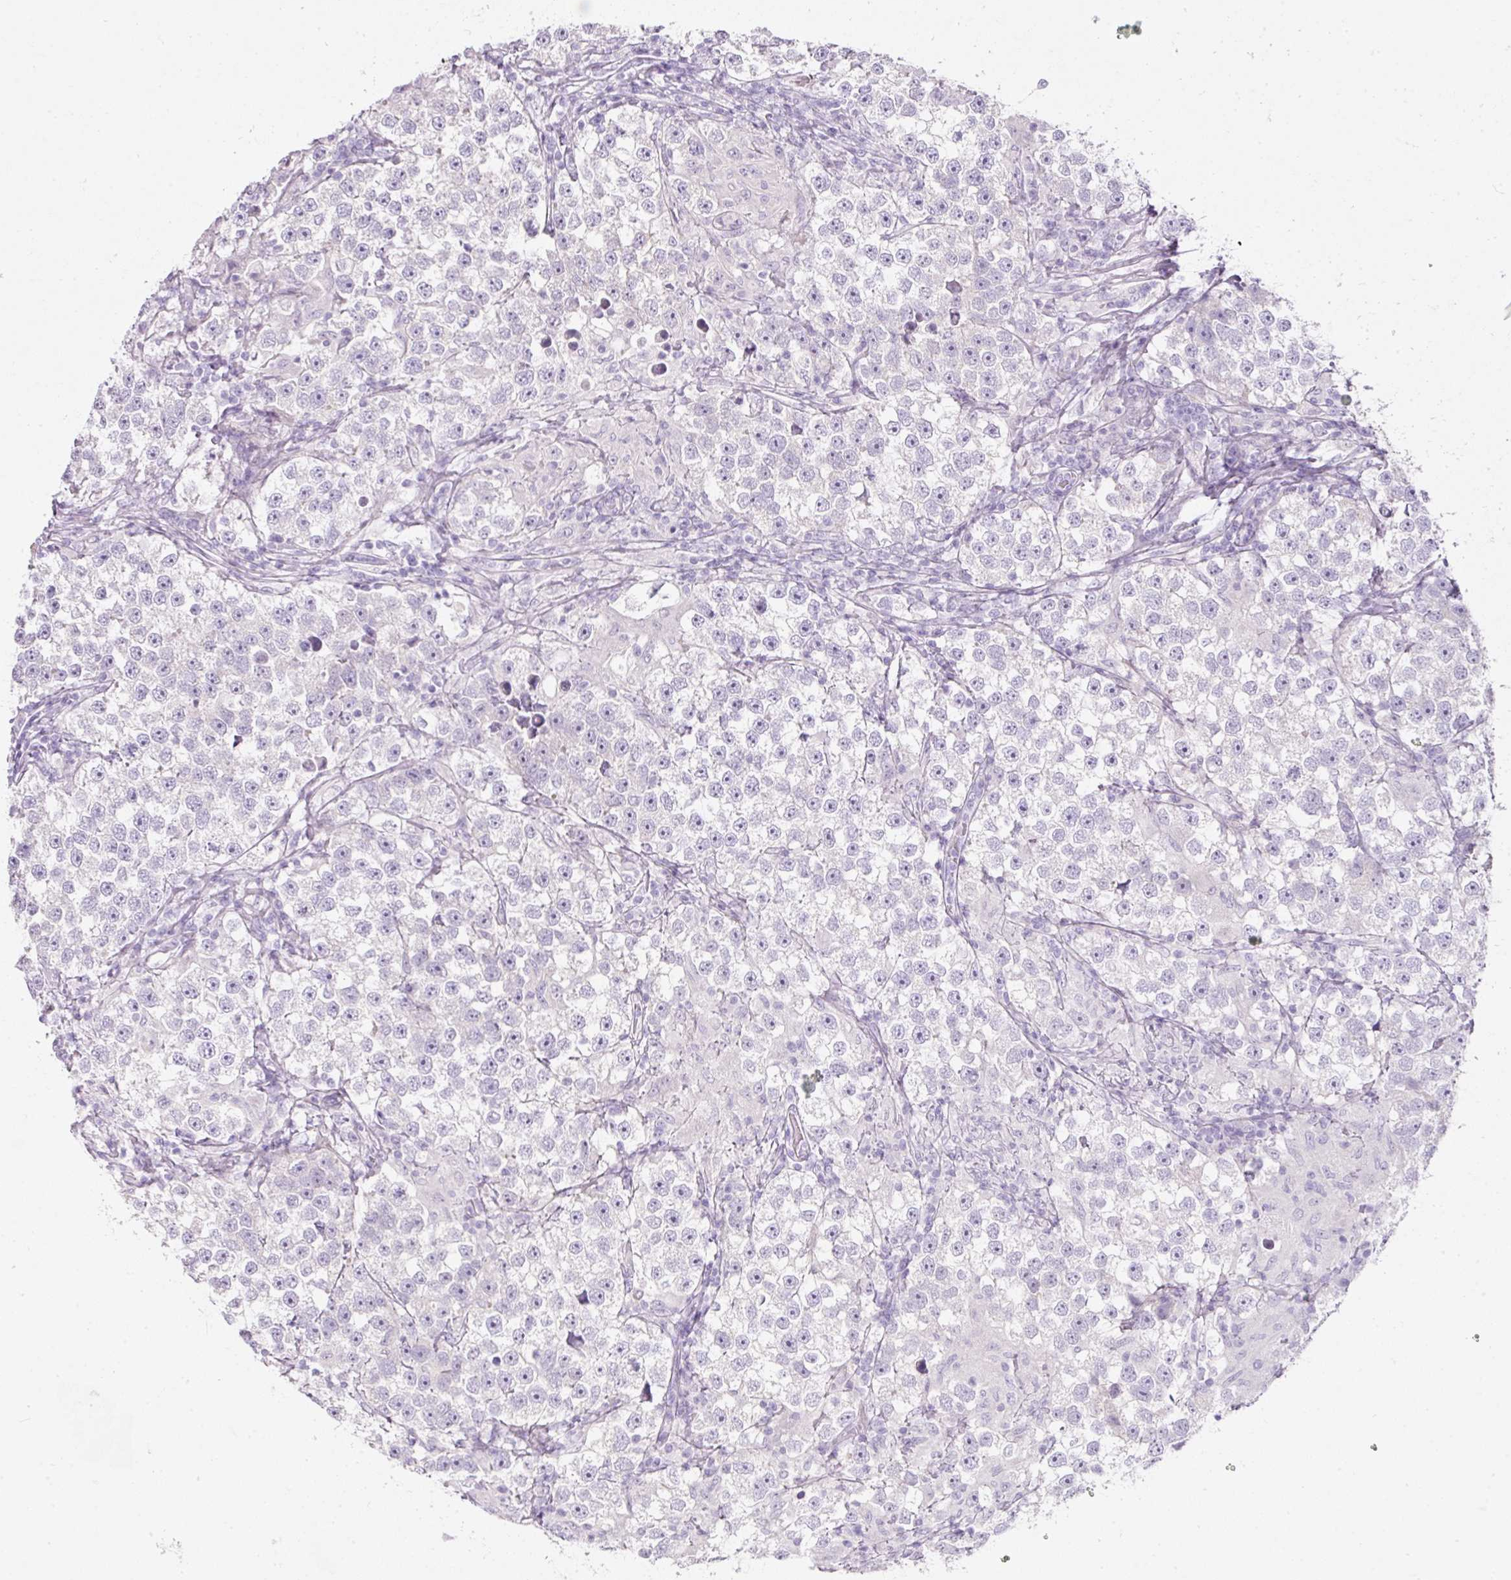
{"staining": {"intensity": "negative", "quantity": "none", "location": "none"}, "tissue": "testis cancer", "cell_type": "Tumor cells", "image_type": "cancer", "snomed": [{"axis": "morphology", "description": "Seminoma, NOS"}, {"axis": "topography", "description": "Testis"}], "caption": "This is an immunohistochemistry photomicrograph of human seminoma (testis). There is no staining in tumor cells.", "gene": "SLC2A2", "patient": {"sex": "male", "age": 46}}